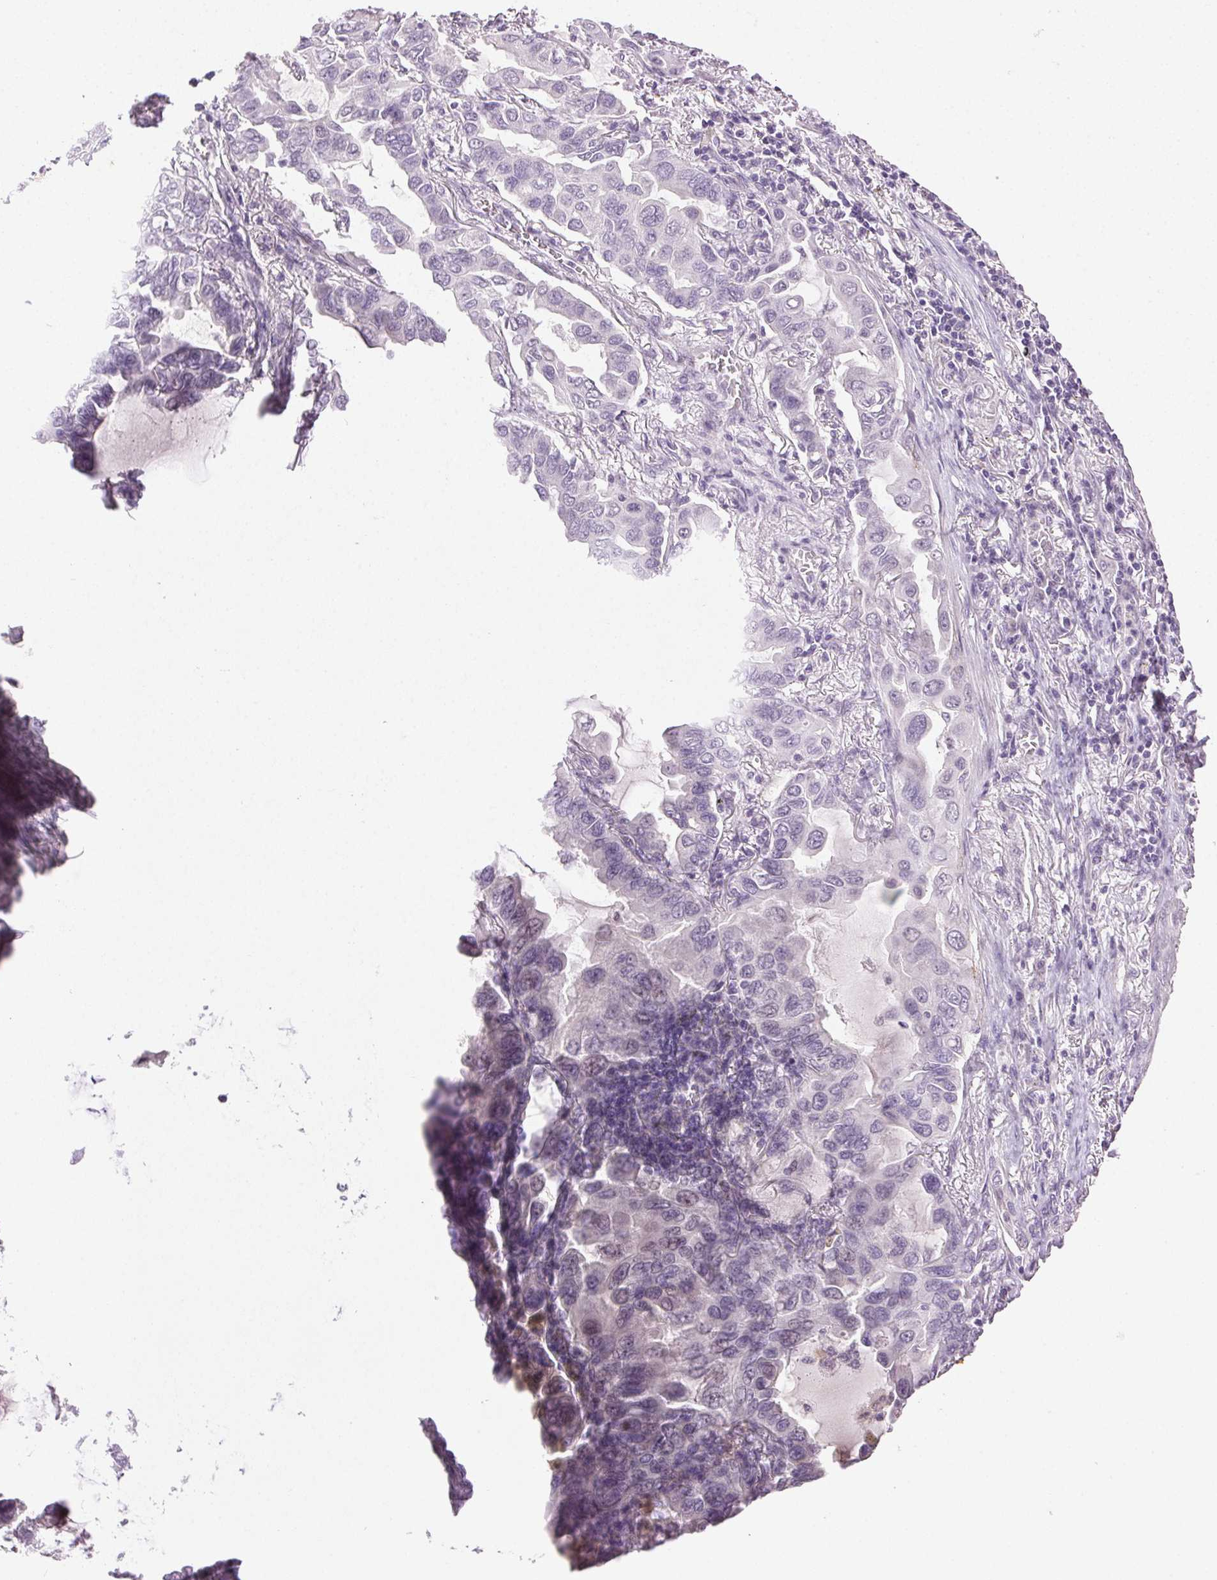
{"staining": {"intensity": "negative", "quantity": "none", "location": "none"}, "tissue": "lung cancer", "cell_type": "Tumor cells", "image_type": "cancer", "snomed": [{"axis": "morphology", "description": "Adenocarcinoma, NOS"}, {"axis": "topography", "description": "Lung"}], "caption": "Immunohistochemistry of lung cancer reveals no staining in tumor cells.", "gene": "CLDN10", "patient": {"sex": "male", "age": 64}}